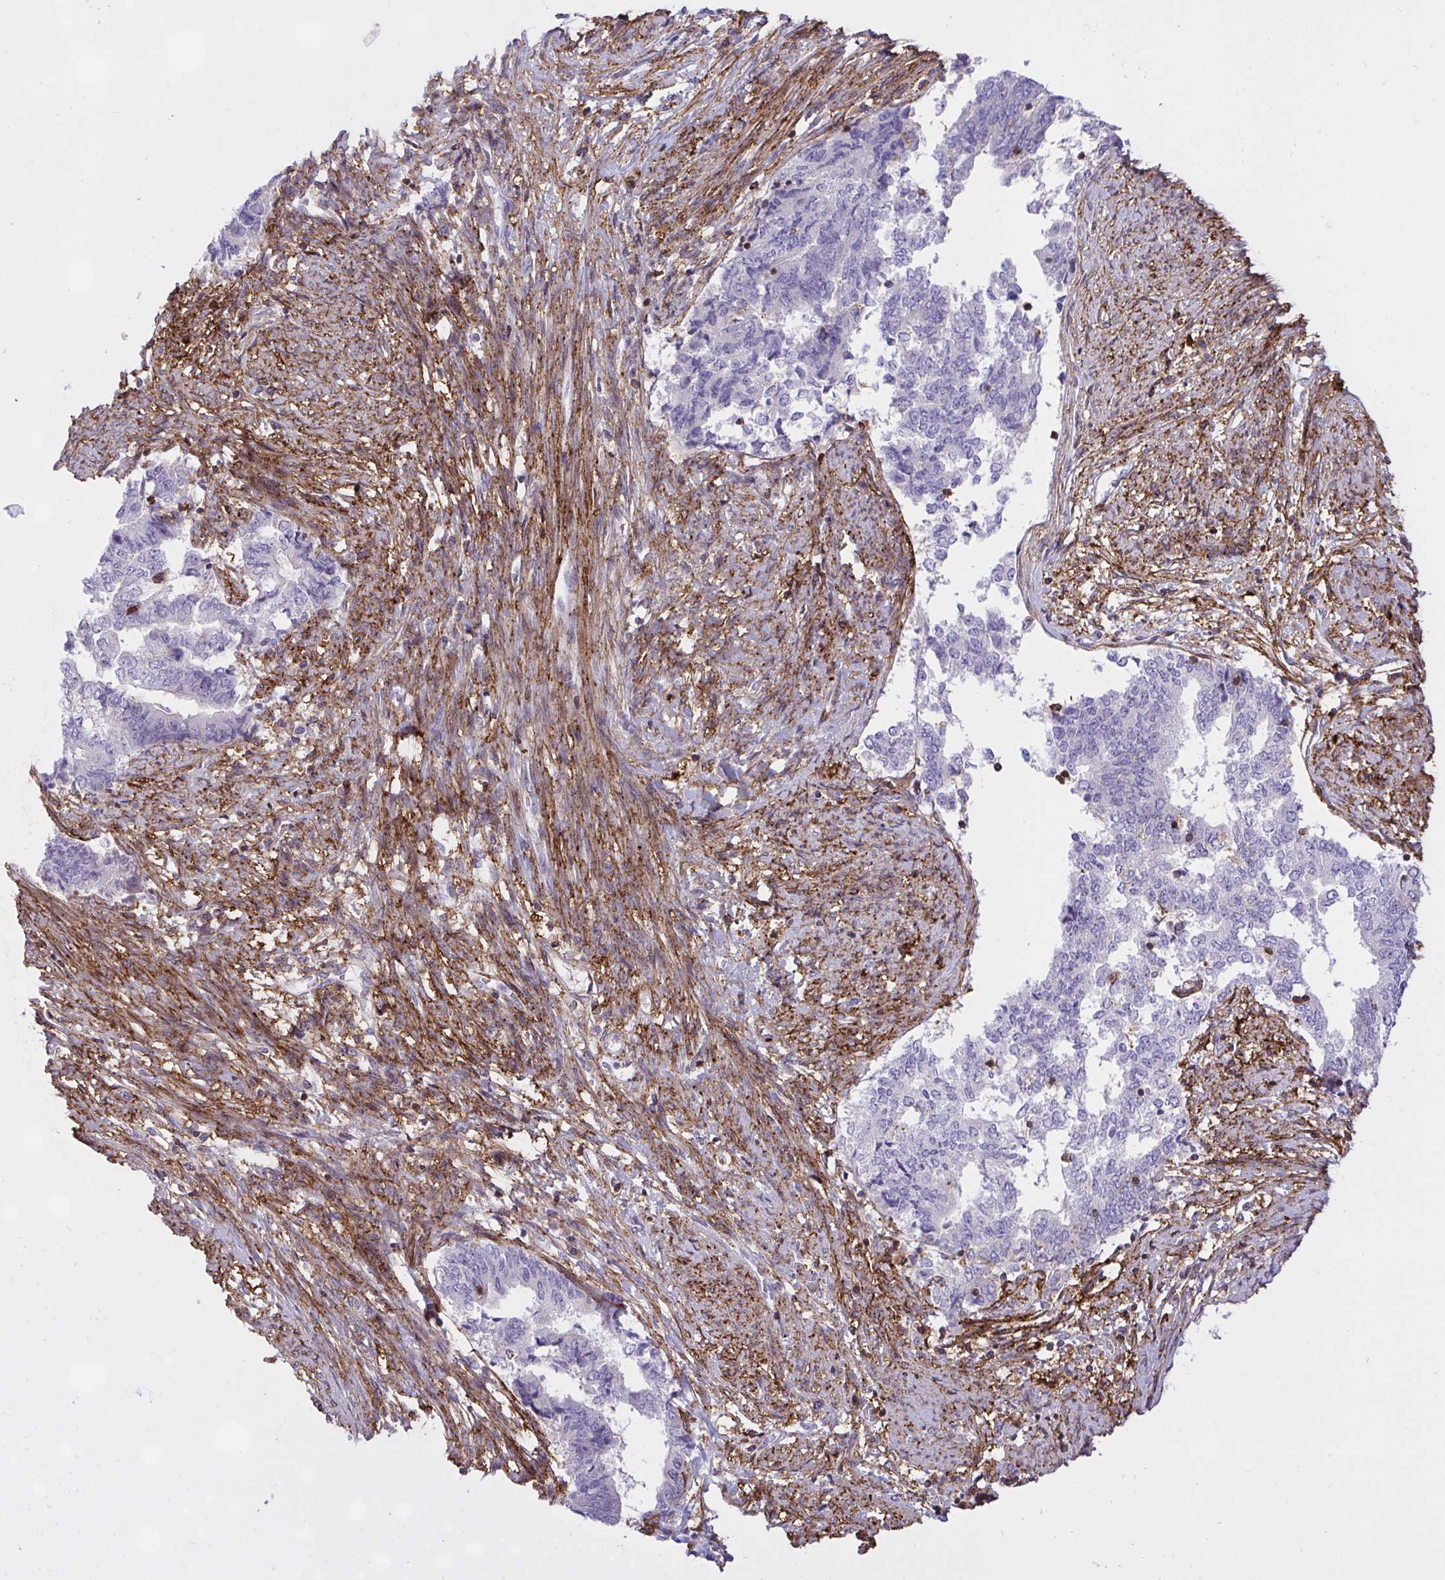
{"staining": {"intensity": "negative", "quantity": "none", "location": "none"}, "tissue": "endometrial cancer", "cell_type": "Tumor cells", "image_type": "cancer", "snomed": [{"axis": "morphology", "description": "Adenocarcinoma, NOS"}, {"axis": "topography", "description": "Endometrium"}], "caption": "Tumor cells are negative for brown protein staining in adenocarcinoma (endometrial). (DAB IHC, high magnification).", "gene": "ERI1", "patient": {"sex": "female", "age": 65}}